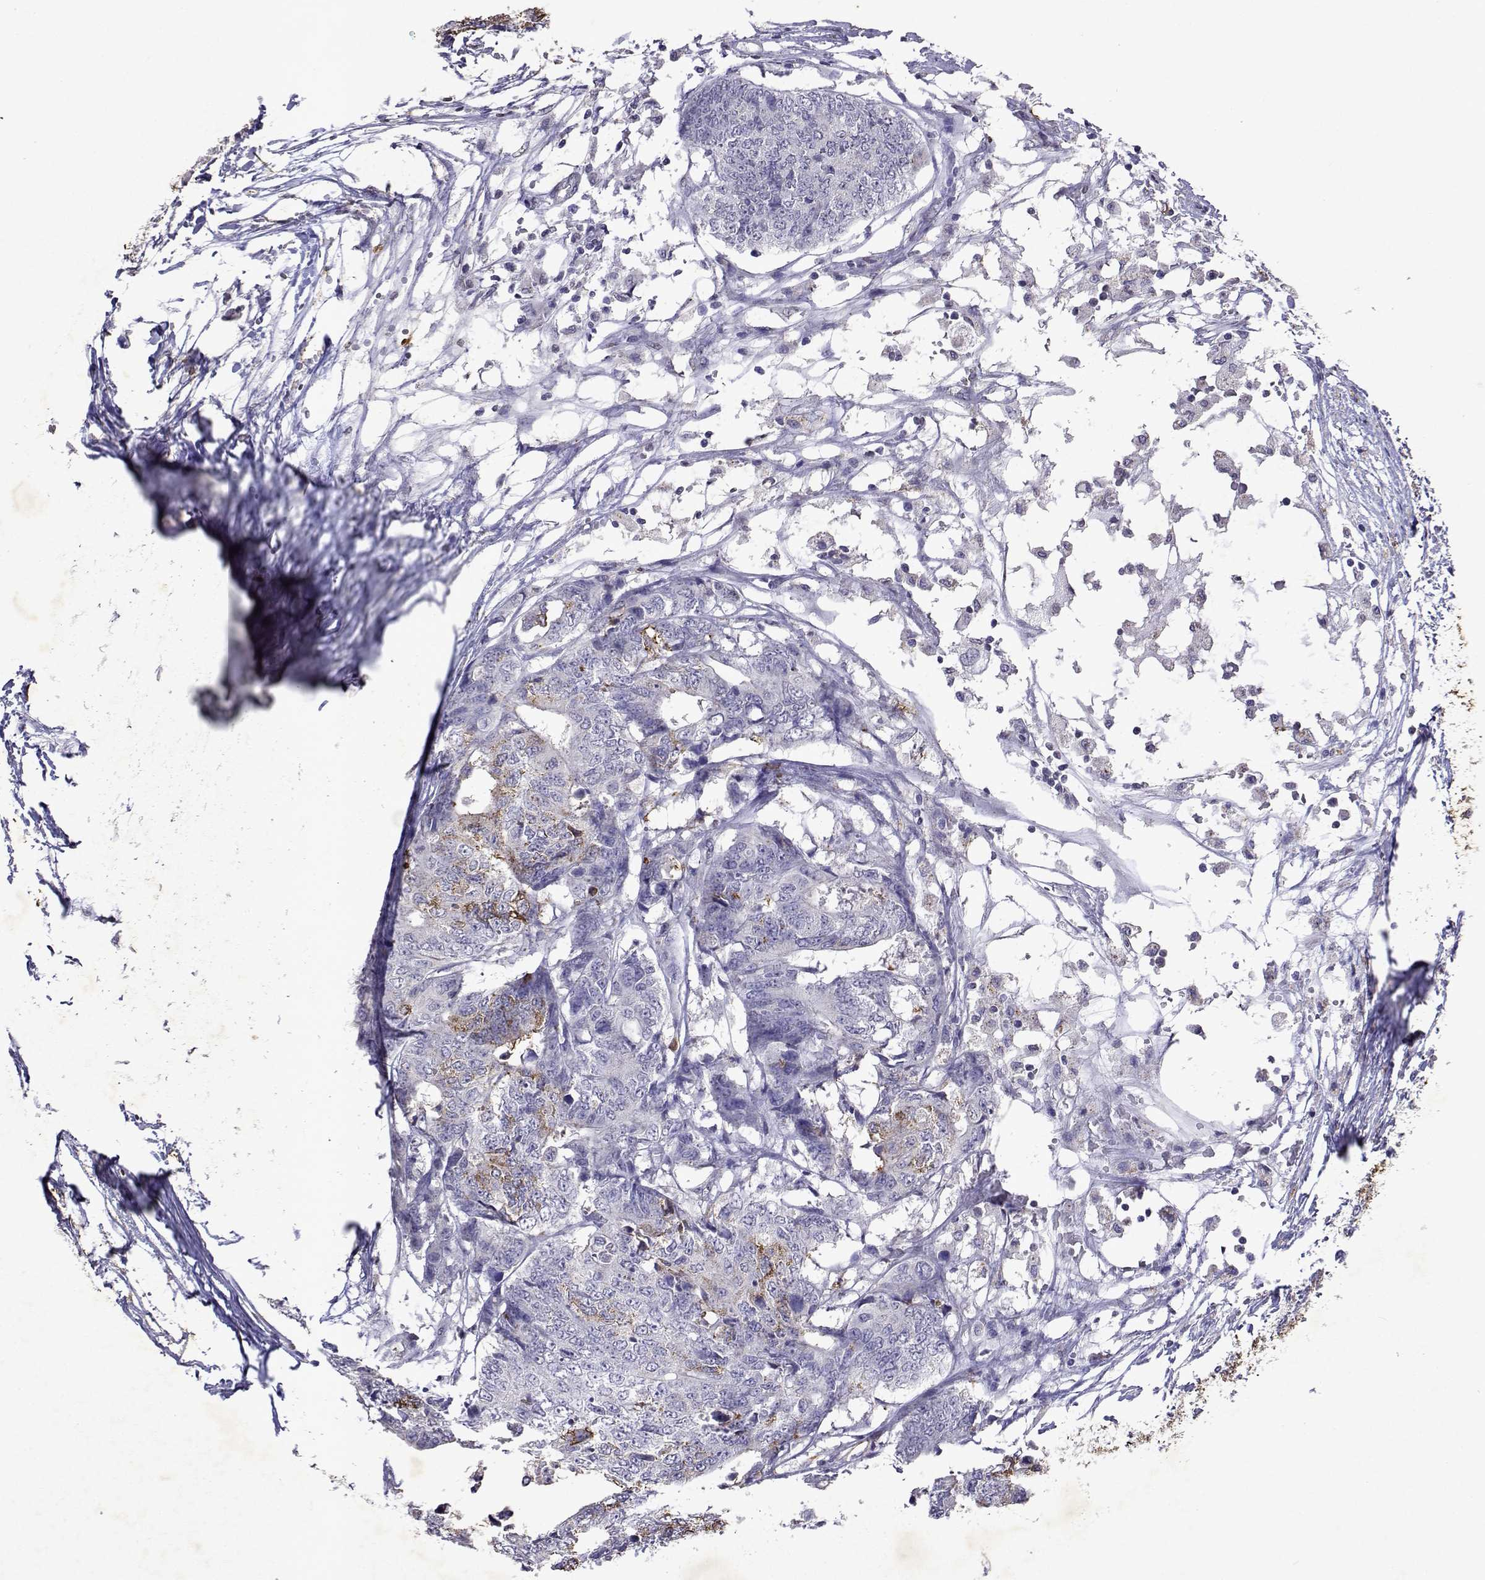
{"staining": {"intensity": "weak", "quantity": "<25%", "location": "cytoplasmic/membranous"}, "tissue": "colorectal cancer", "cell_type": "Tumor cells", "image_type": "cancer", "snomed": [{"axis": "morphology", "description": "Adenocarcinoma, NOS"}, {"axis": "topography", "description": "Colon"}], "caption": "Tumor cells are negative for protein expression in human colorectal cancer. (Brightfield microscopy of DAB immunohistochemistry at high magnification).", "gene": "DUSP28", "patient": {"sex": "female", "age": 48}}